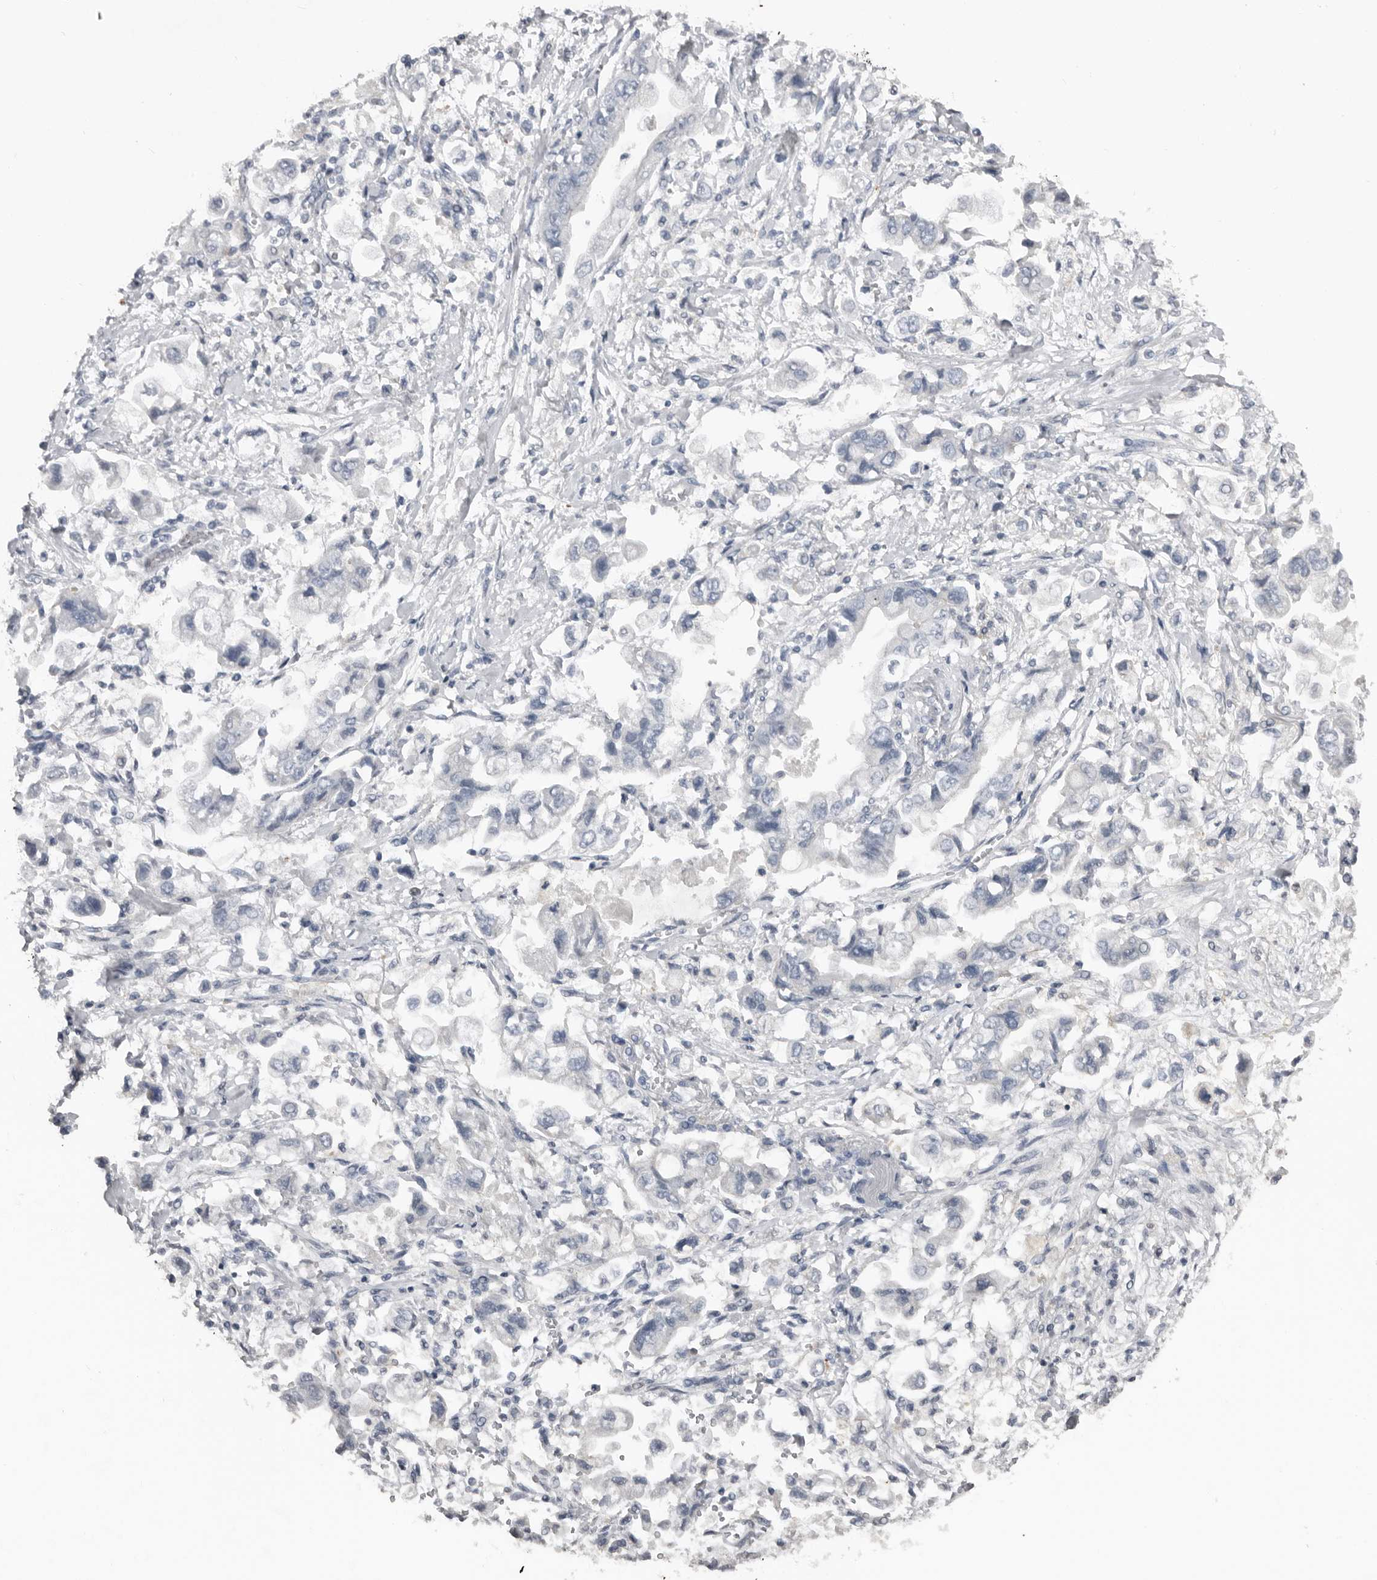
{"staining": {"intensity": "negative", "quantity": "none", "location": "none"}, "tissue": "stomach cancer", "cell_type": "Tumor cells", "image_type": "cancer", "snomed": [{"axis": "morphology", "description": "Adenocarcinoma, NOS"}, {"axis": "topography", "description": "Stomach"}], "caption": "Adenocarcinoma (stomach) stained for a protein using immunohistochemistry (IHC) demonstrates no positivity tumor cells.", "gene": "FABP7", "patient": {"sex": "male", "age": 62}}